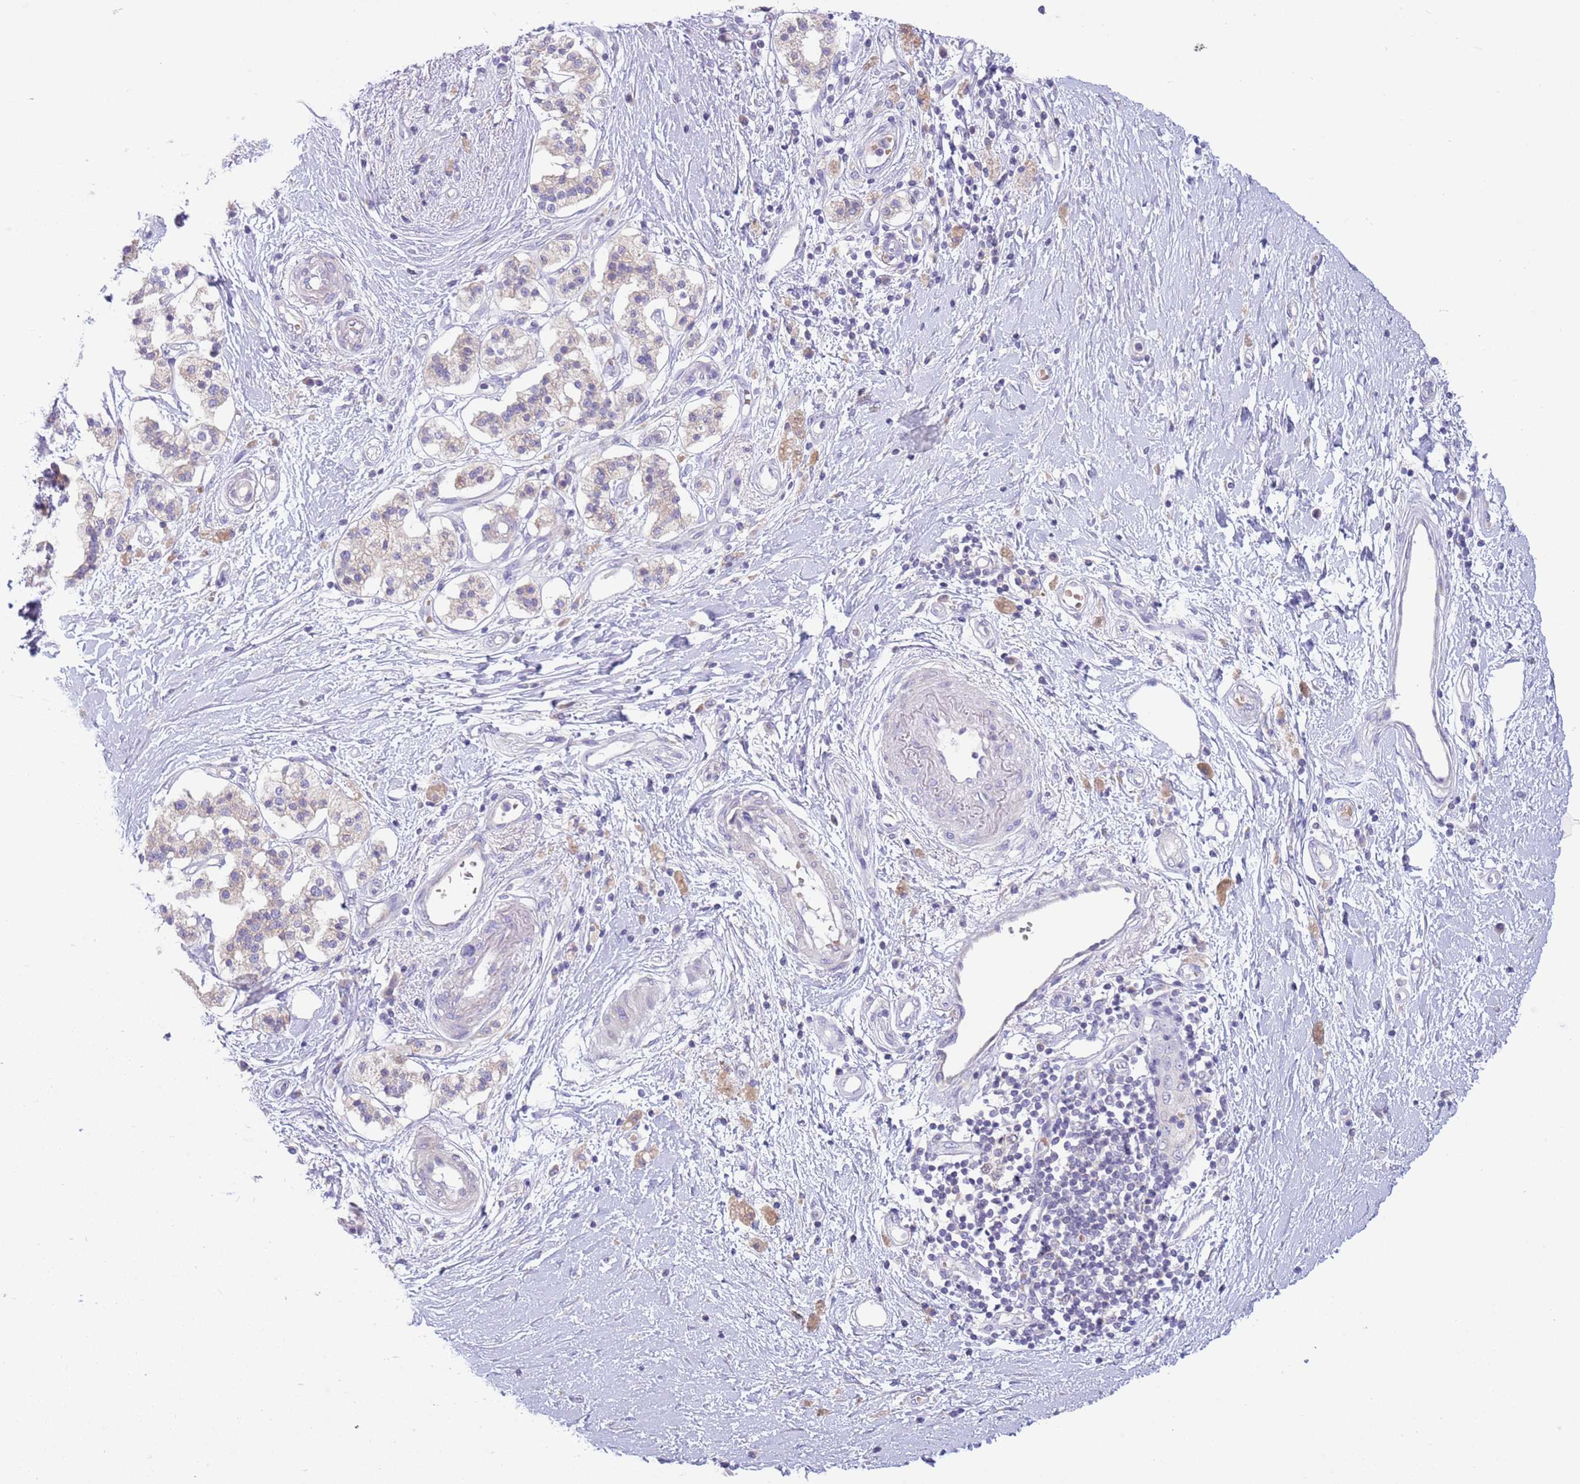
{"staining": {"intensity": "negative", "quantity": "none", "location": "none"}, "tissue": "pancreatic cancer", "cell_type": "Tumor cells", "image_type": "cancer", "snomed": [{"axis": "morphology", "description": "Adenocarcinoma, NOS"}, {"axis": "topography", "description": "Pancreas"}], "caption": "A histopathology image of pancreatic cancer (adenocarcinoma) stained for a protein shows no brown staining in tumor cells. Nuclei are stained in blue.", "gene": "DDHD1", "patient": {"sex": "male", "age": 68}}